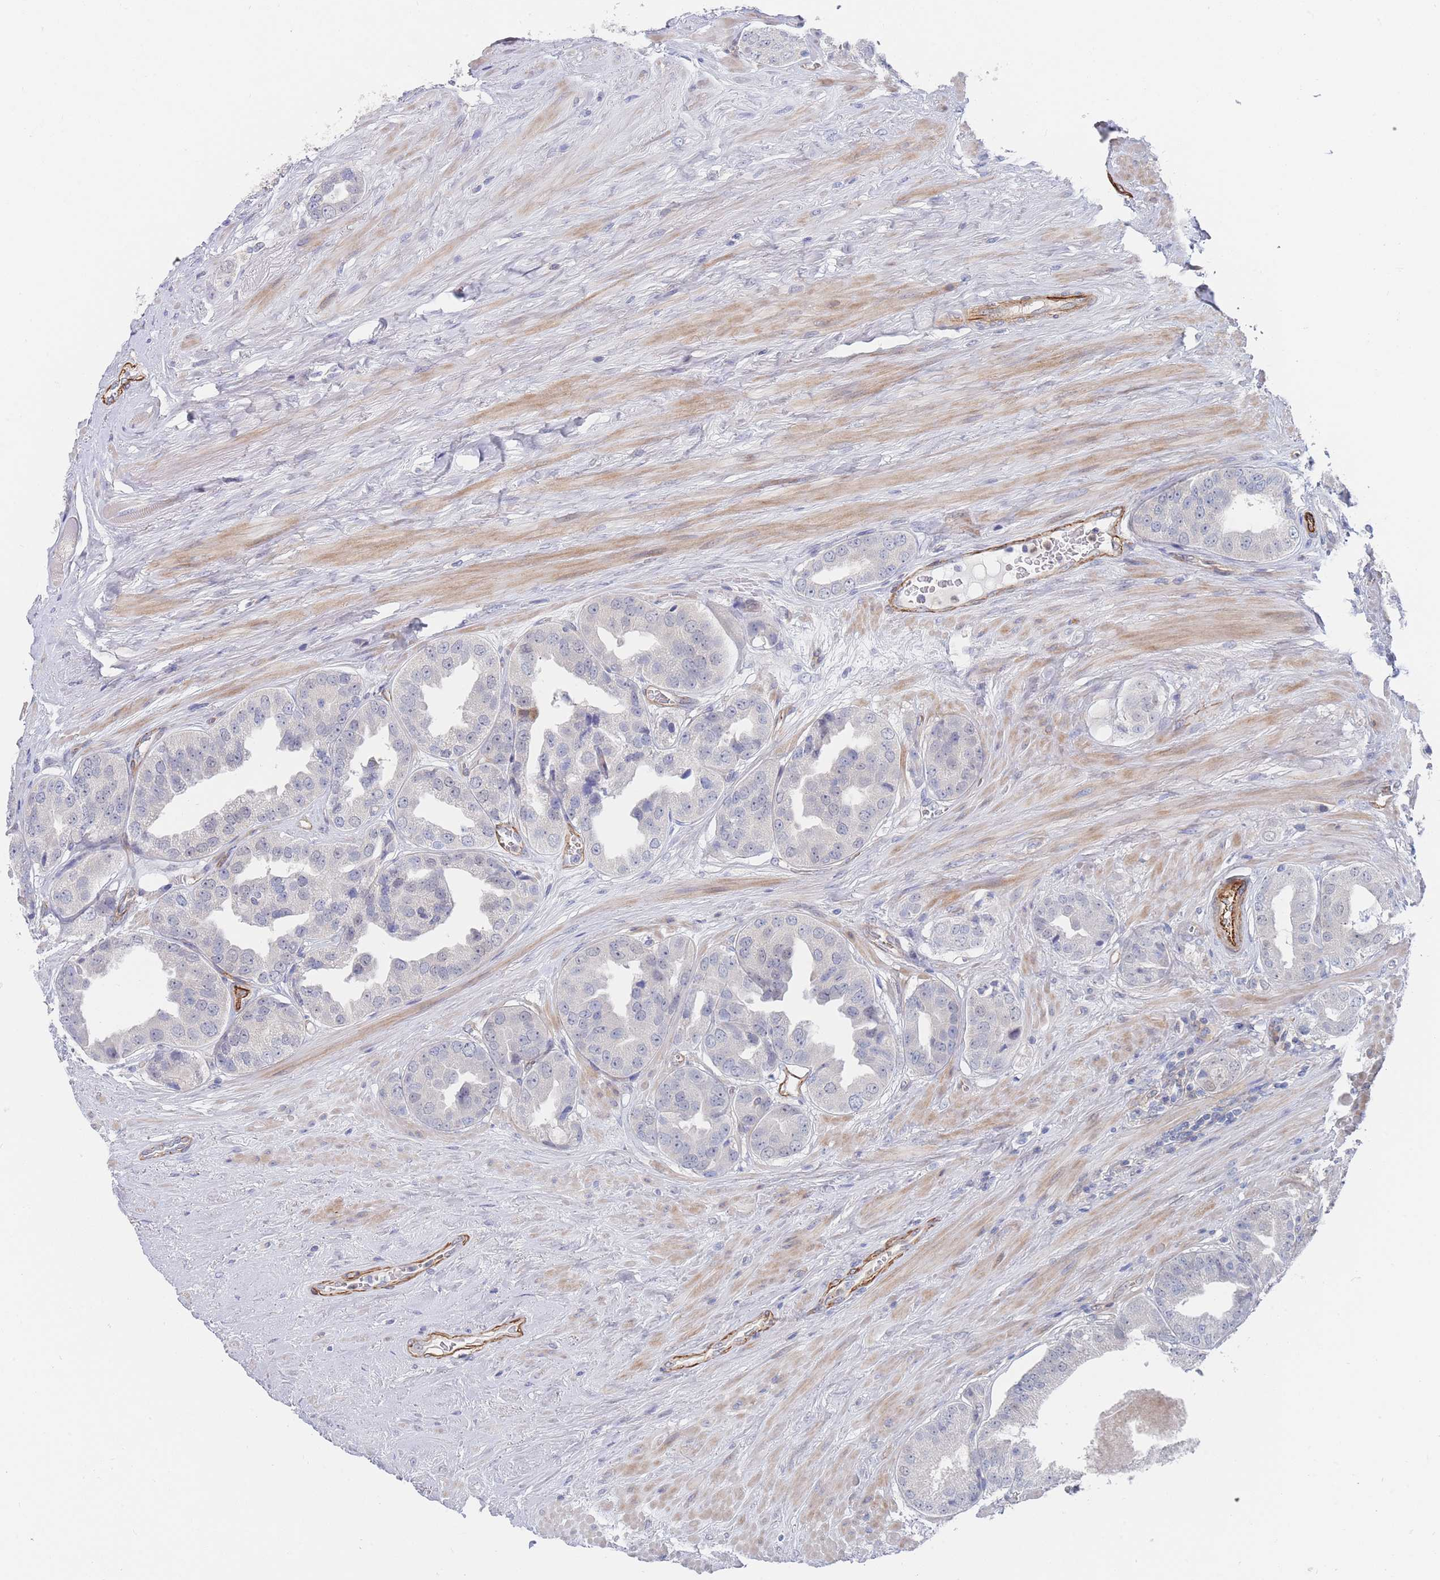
{"staining": {"intensity": "negative", "quantity": "none", "location": "none"}, "tissue": "prostate cancer", "cell_type": "Tumor cells", "image_type": "cancer", "snomed": [{"axis": "morphology", "description": "Adenocarcinoma, High grade"}, {"axis": "topography", "description": "Prostate"}], "caption": "This is an immunohistochemistry (IHC) histopathology image of high-grade adenocarcinoma (prostate). There is no staining in tumor cells.", "gene": "G6PC1", "patient": {"sex": "male", "age": 63}}